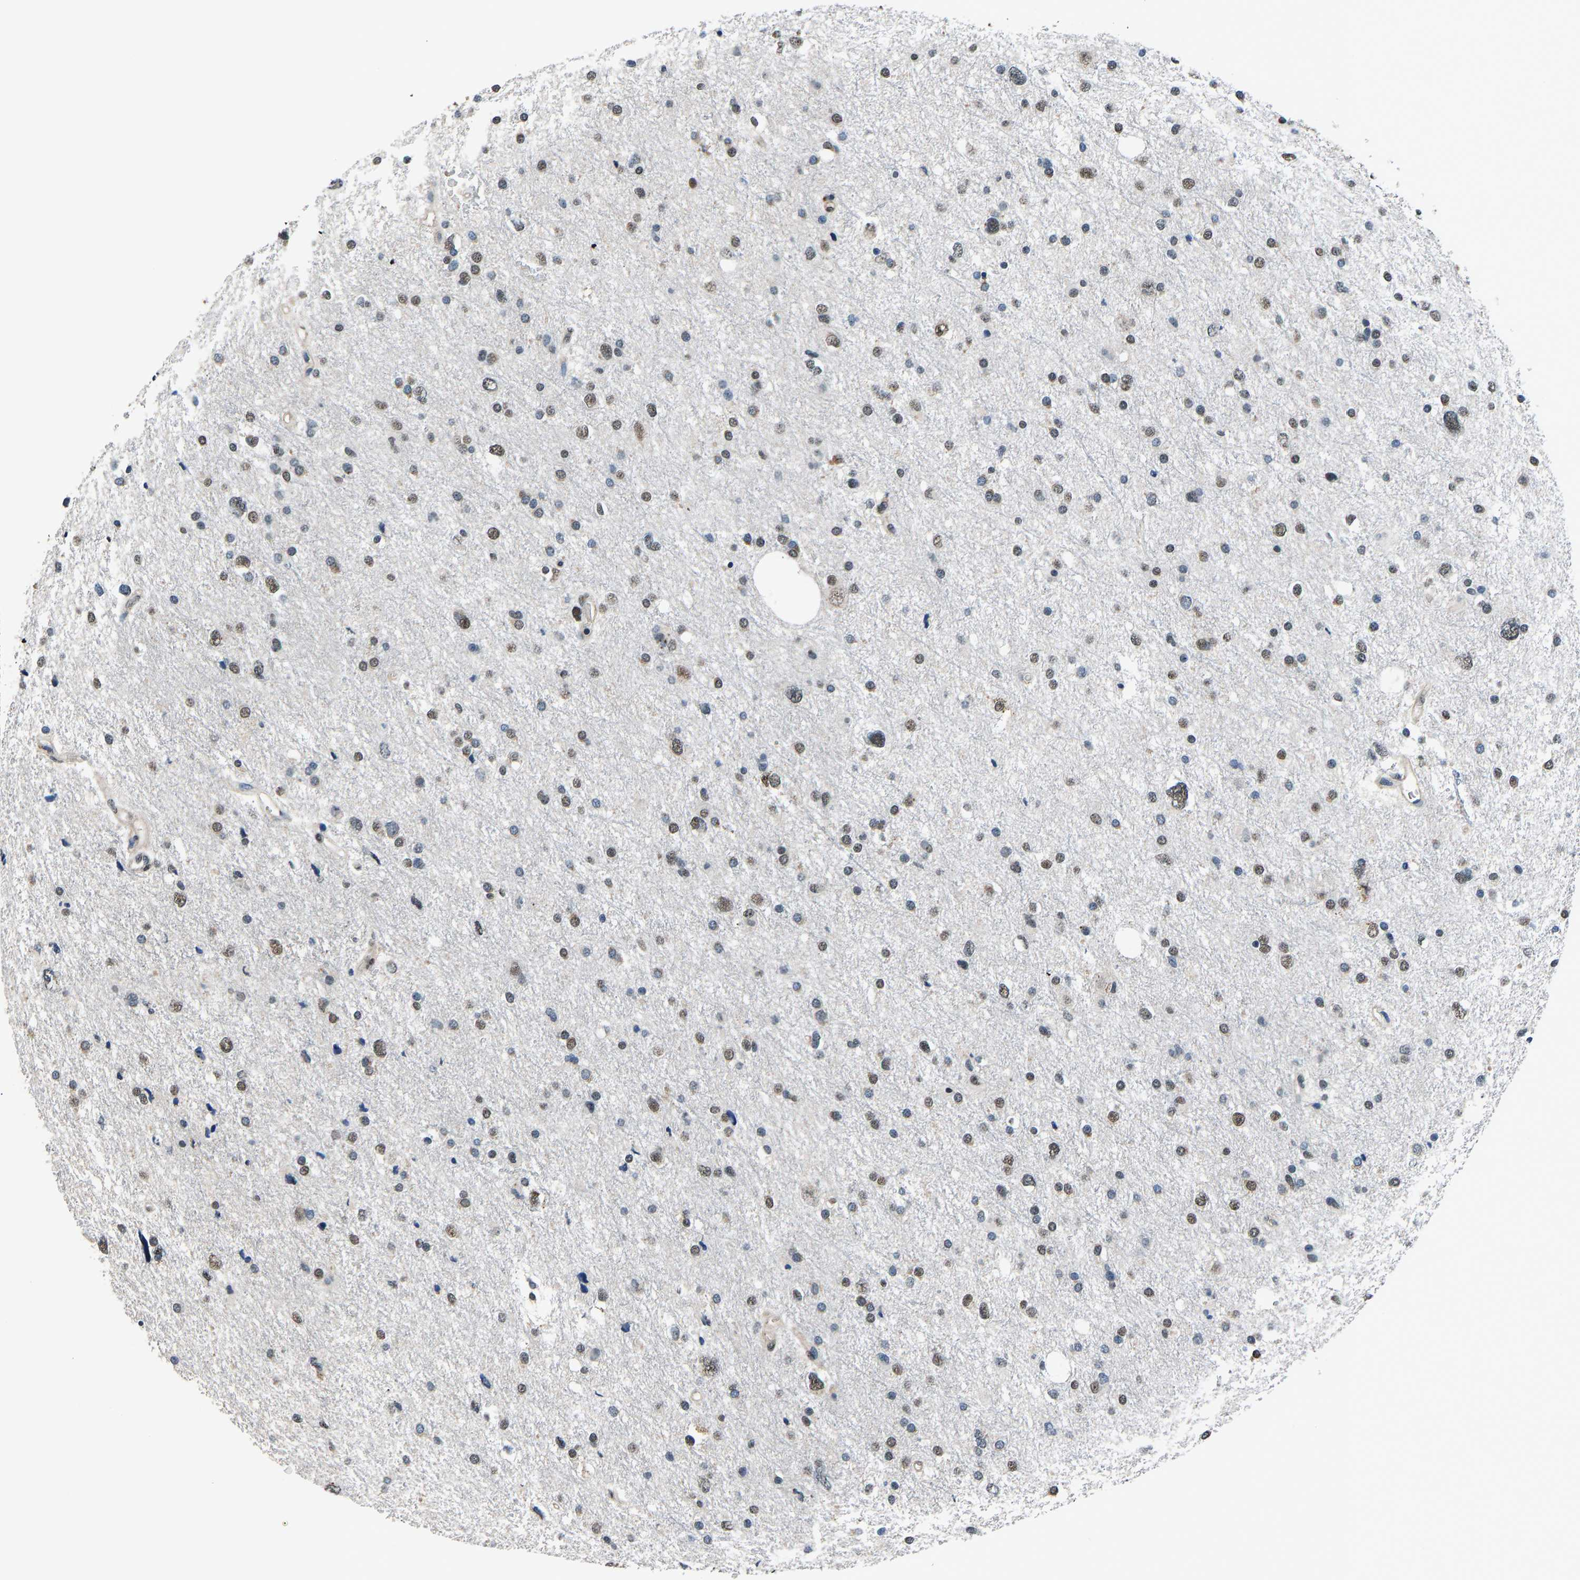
{"staining": {"intensity": "weak", "quantity": "25%-75%", "location": "nuclear"}, "tissue": "glioma", "cell_type": "Tumor cells", "image_type": "cancer", "snomed": [{"axis": "morphology", "description": "Glioma, malignant, Low grade"}, {"axis": "topography", "description": "Brain"}], "caption": "Glioma tissue reveals weak nuclear staining in approximately 25%-75% of tumor cells, visualized by immunohistochemistry. The protein is shown in brown color, while the nuclei are stained blue.", "gene": "FOS", "patient": {"sex": "female", "age": 37}}